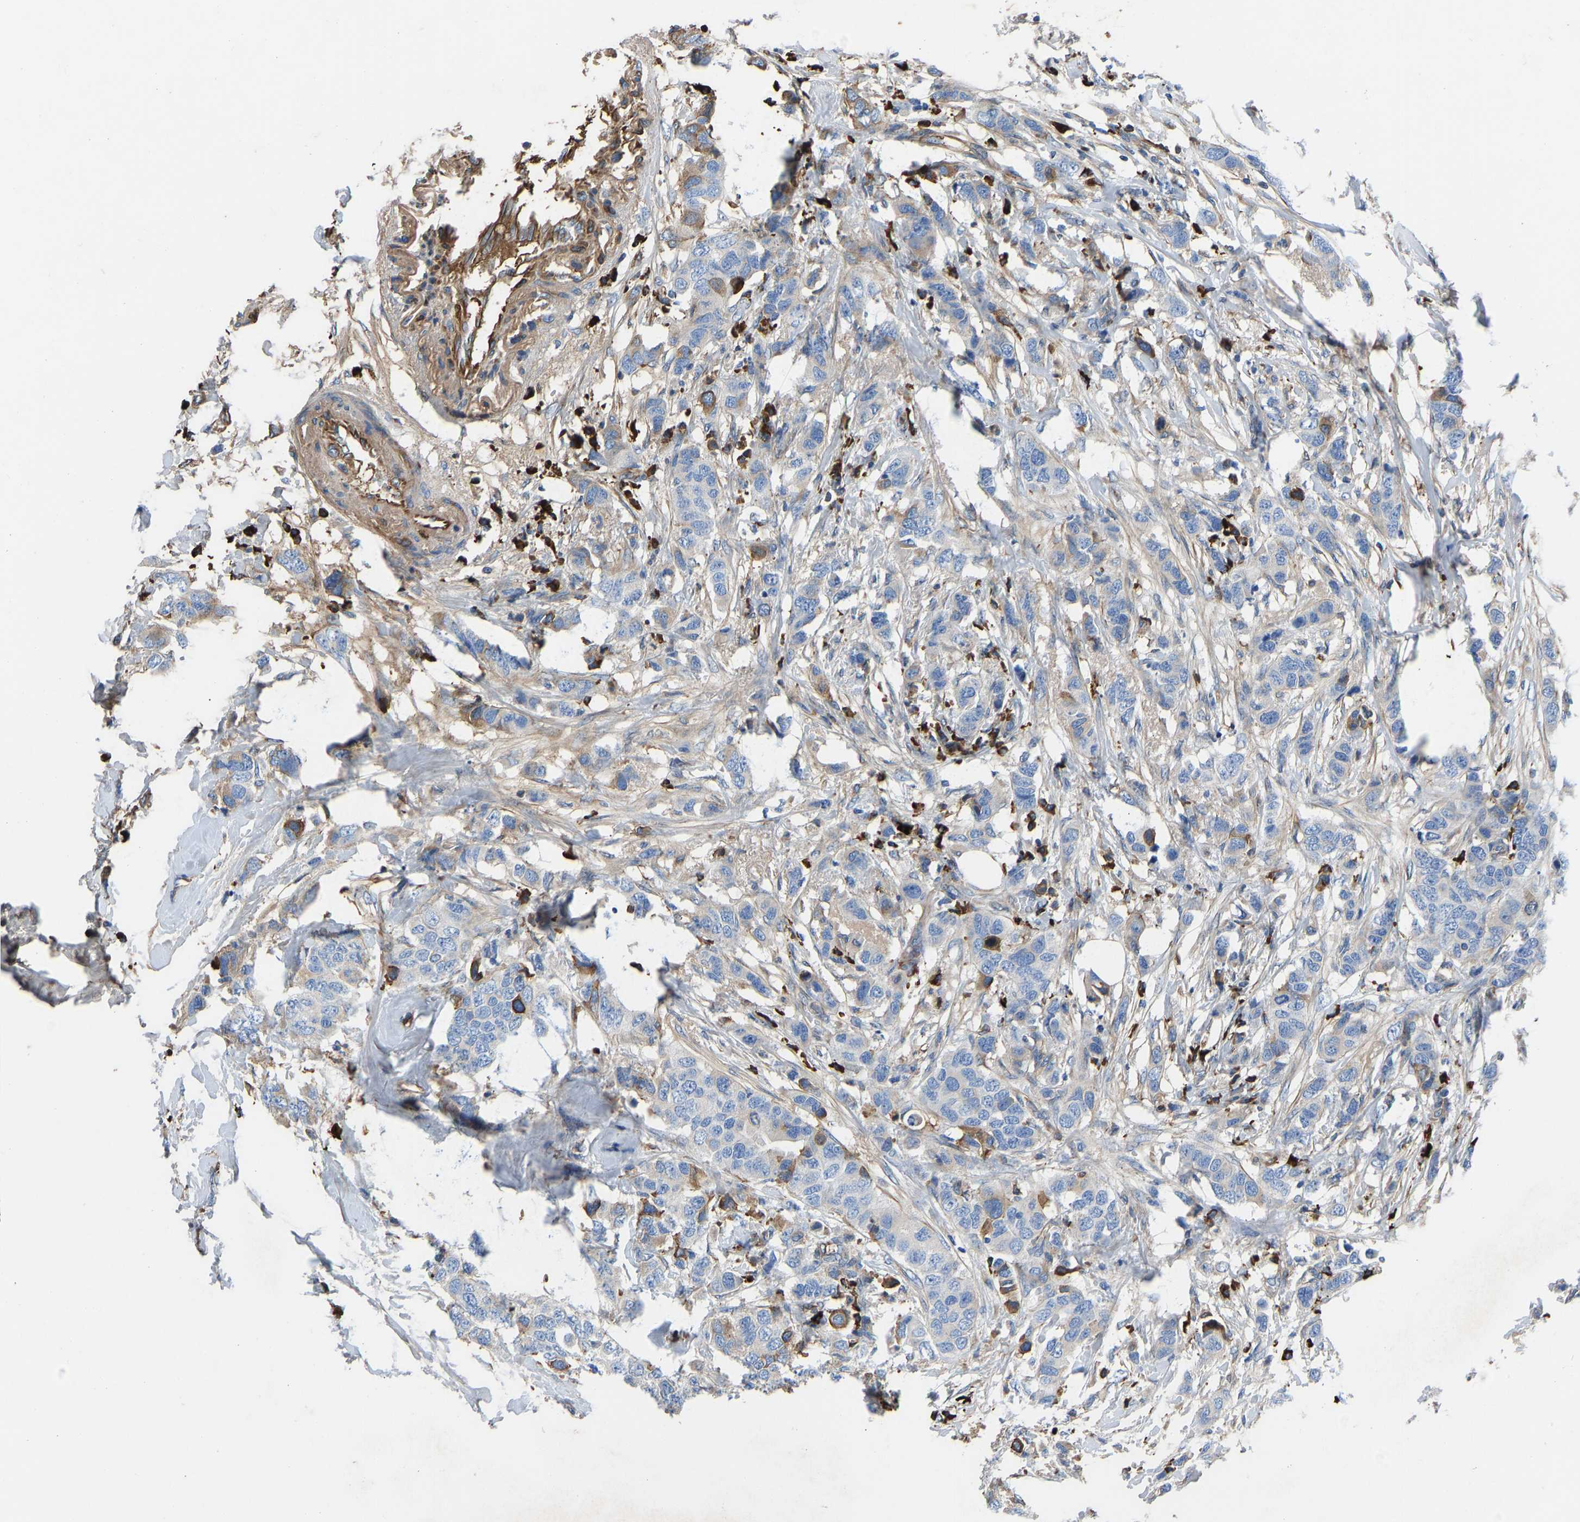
{"staining": {"intensity": "weak", "quantity": "25%-75%", "location": "cytoplasmic/membranous"}, "tissue": "breast cancer", "cell_type": "Tumor cells", "image_type": "cancer", "snomed": [{"axis": "morphology", "description": "Duct carcinoma"}, {"axis": "topography", "description": "Breast"}], "caption": "DAB (3,3'-diaminobenzidine) immunohistochemical staining of human intraductal carcinoma (breast) demonstrates weak cytoplasmic/membranous protein staining in about 25%-75% of tumor cells.", "gene": "HSPG2", "patient": {"sex": "female", "age": 50}}